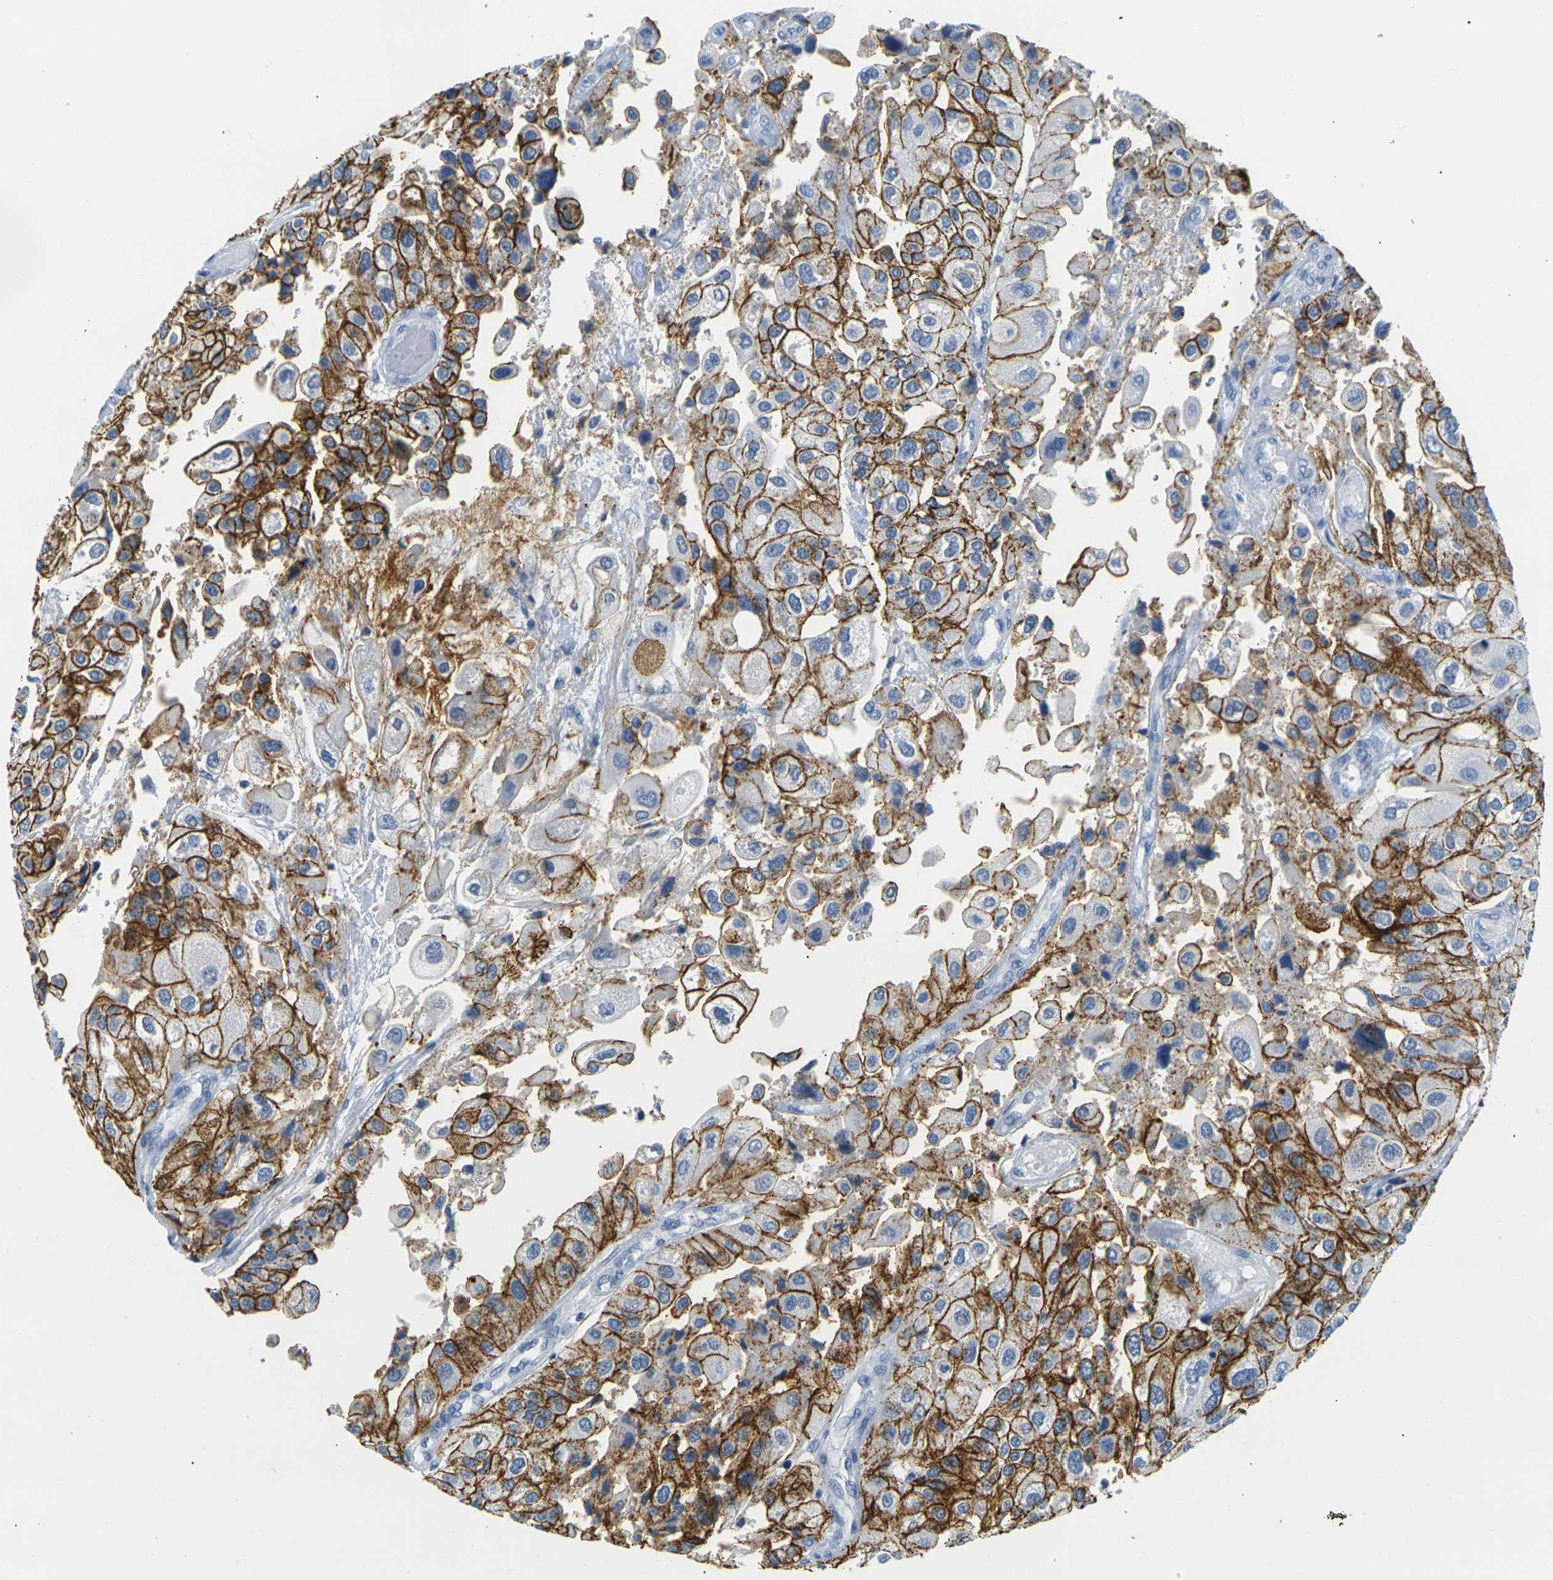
{"staining": {"intensity": "strong", "quantity": ">75%", "location": "cytoplasmic/membranous"}, "tissue": "urothelial cancer", "cell_type": "Tumor cells", "image_type": "cancer", "snomed": [{"axis": "morphology", "description": "Urothelial carcinoma, High grade"}, {"axis": "topography", "description": "Urinary bladder"}], "caption": "Human high-grade urothelial carcinoma stained for a protein (brown) demonstrates strong cytoplasmic/membranous positive expression in about >75% of tumor cells.", "gene": "CLDN7", "patient": {"sex": "female", "age": 64}}